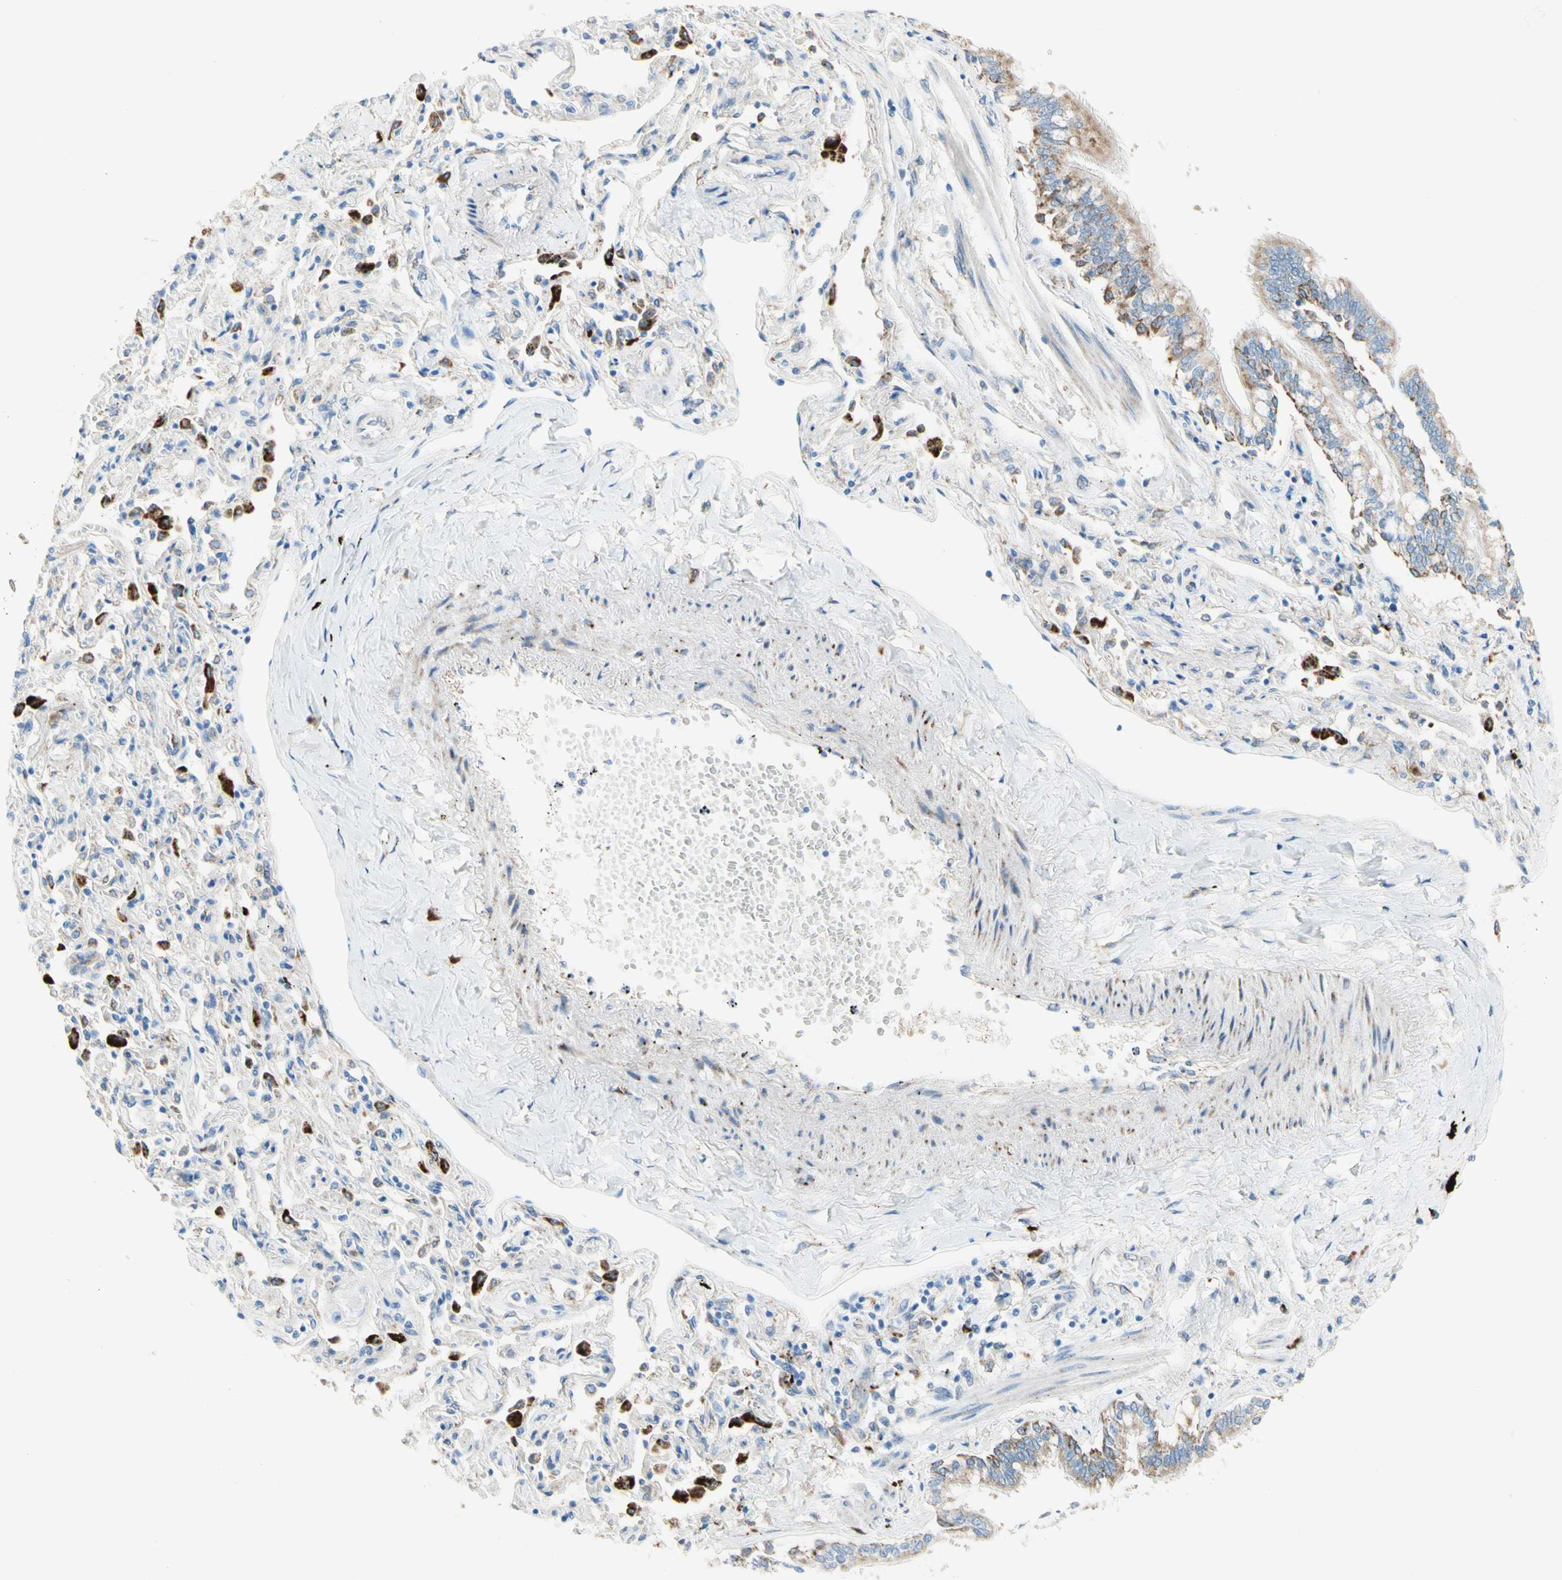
{"staining": {"intensity": "moderate", "quantity": ">75%", "location": "cytoplasmic/membranous"}, "tissue": "bronchus", "cell_type": "Respiratory epithelial cells", "image_type": "normal", "snomed": [{"axis": "morphology", "description": "Normal tissue, NOS"}, {"axis": "topography", "description": "Bronchus"}, {"axis": "topography", "description": "Lung"}], "caption": "This is an image of immunohistochemistry staining of normal bronchus, which shows moderate expression in the cytoplasmic/membranous of respiratory epithelial cells.", "gene": "URB2", "patient": {"sex": "male", "age": 64}}